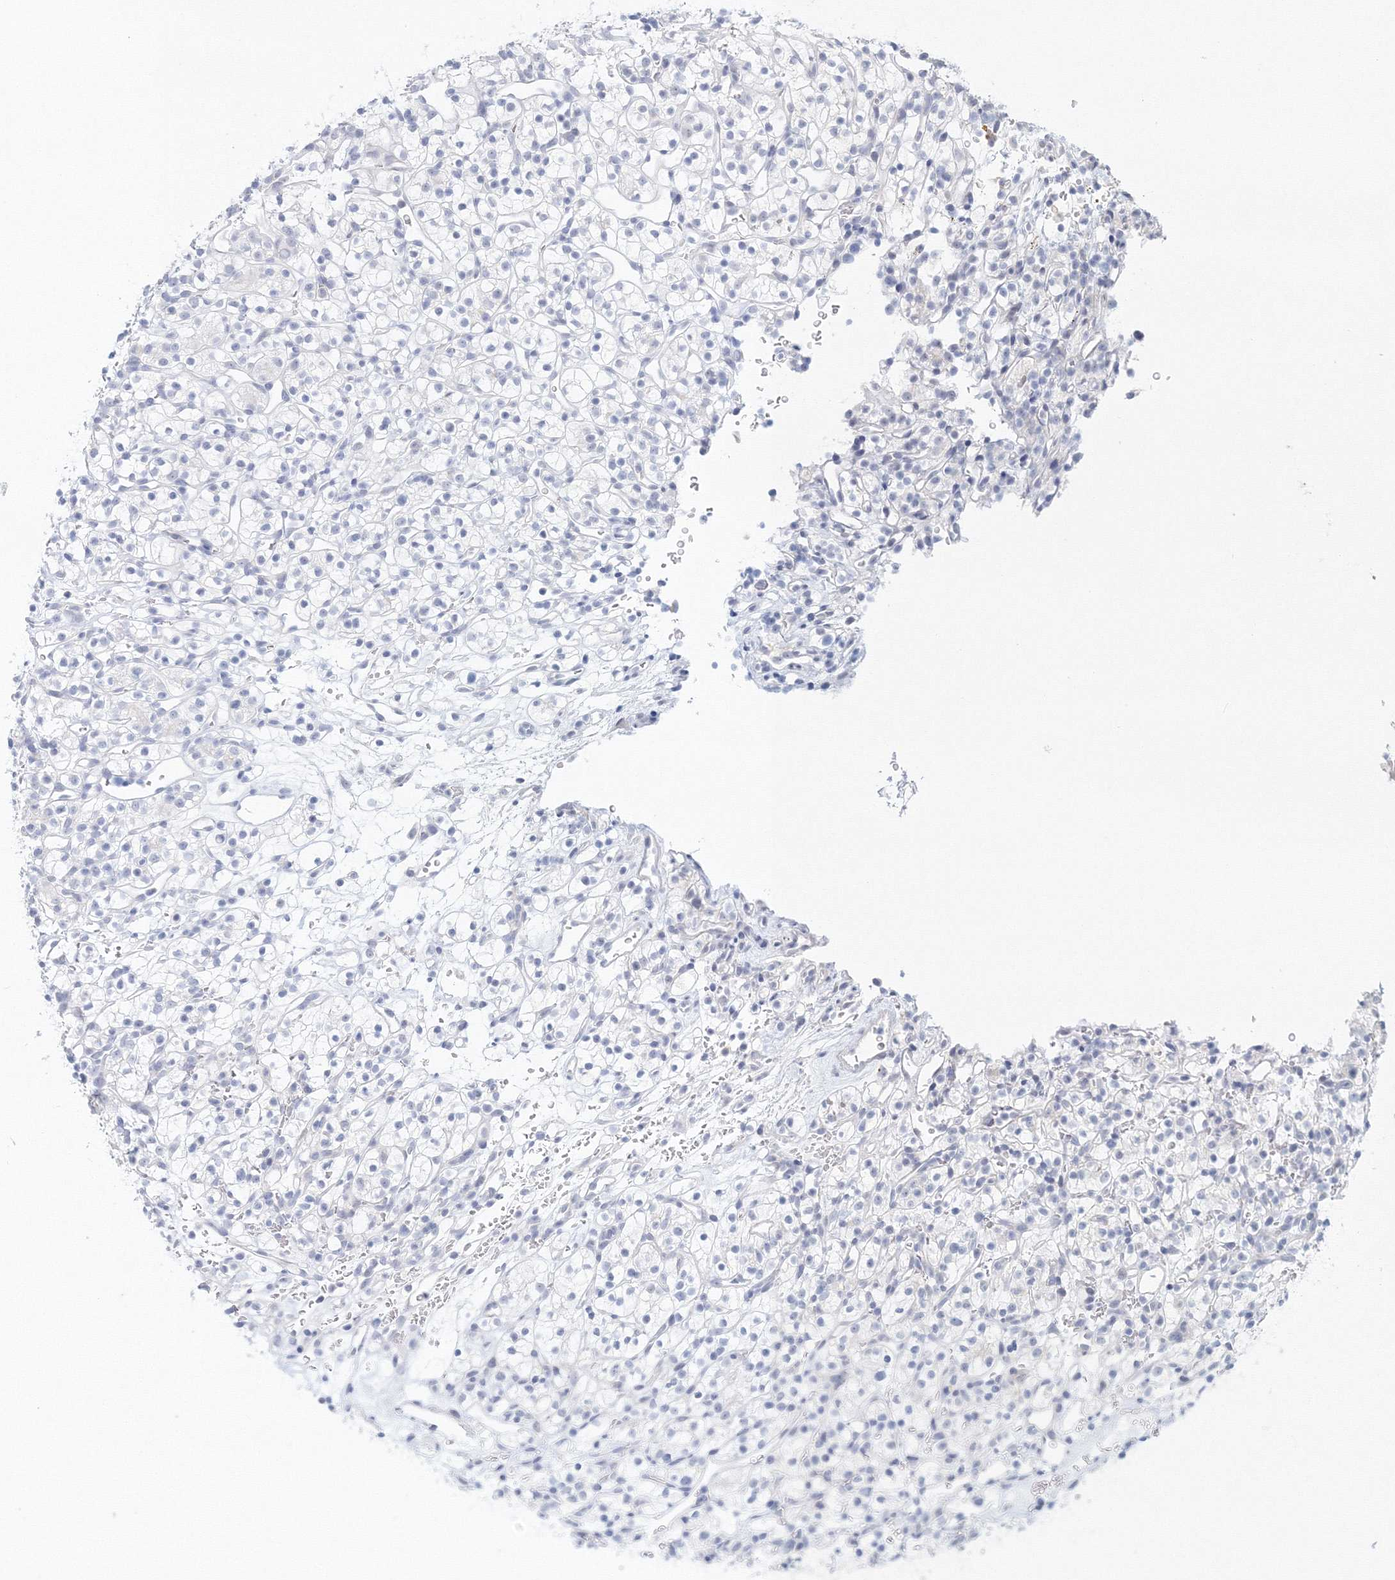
{"staining": {"intensity": "negative", "quantity": "none", "location": "none"}, "tissue": "renal cancer", "cell_type": "Tumor cells", "image_type": "cancer", "snomed": [{"axis": "morphology", "description": "Adenocarcinoma, NOS"}, {"axis": "topography", "description": "Kidney"}], "caption": "The image shows no staining of tumor cells in adenocarcinoma (renal).", "gene": "VSIG1", "patient": {"sex": "female", "age": 57}}